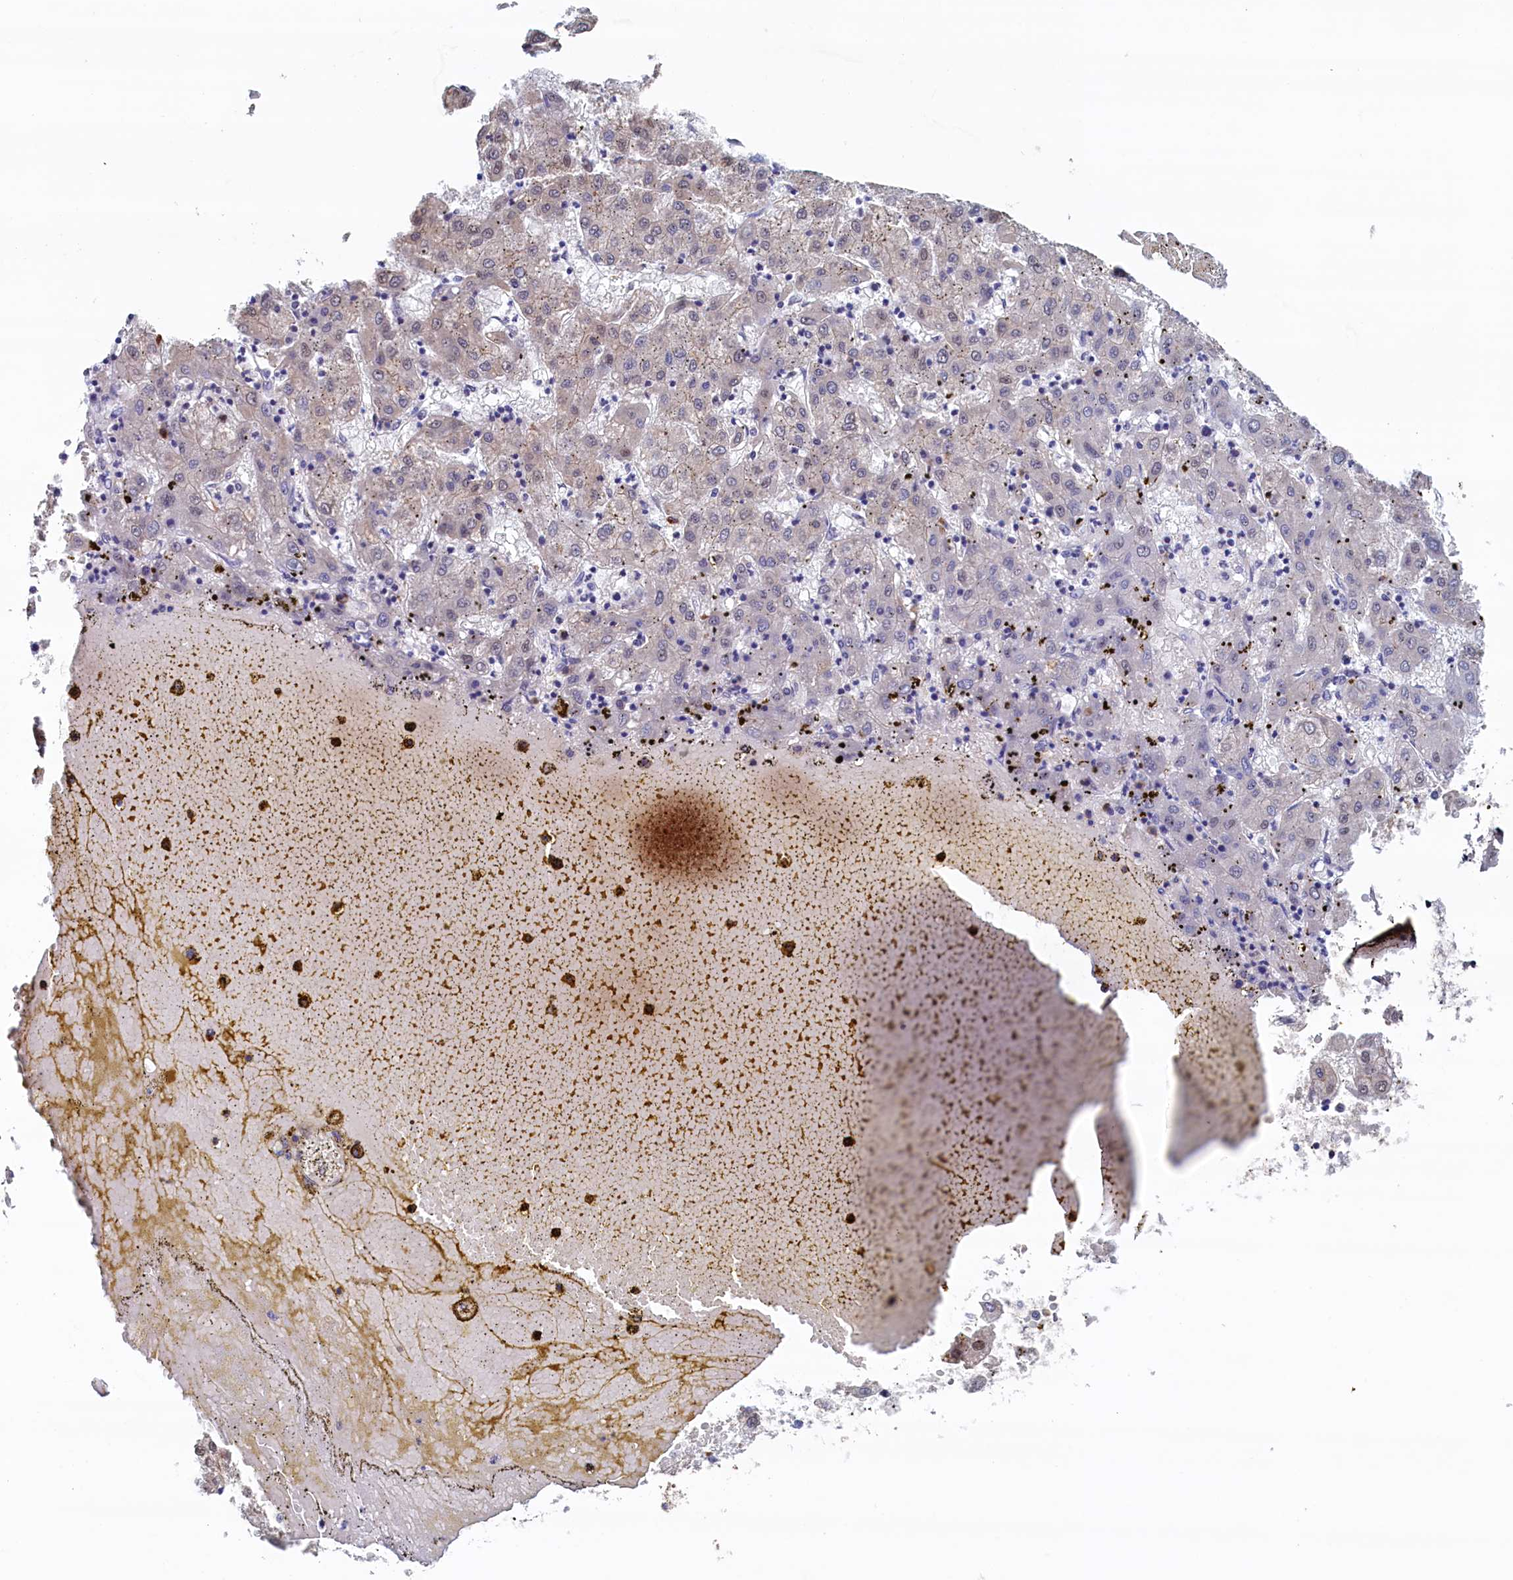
{"staining": {"intensity": "negative", "quantity": "none", "location": "none"}, "tissue": "liver cancer", "cell_type": "Tumor cells", "image_type": "cancer", "snomed": [{"axis": "morphology", "description": "Carcinoma, Hepatocellular, NOS"}, {"axis": "topography", "description": "Liver"}], "caption": "The immunohistochemistry (IHC) photomicrograph has no significant staining in tumor cells of hepatocellular carcinoma (liver) tissue.", "gene": "AHCY", "patient": {"sex": "male", "age": 72}}